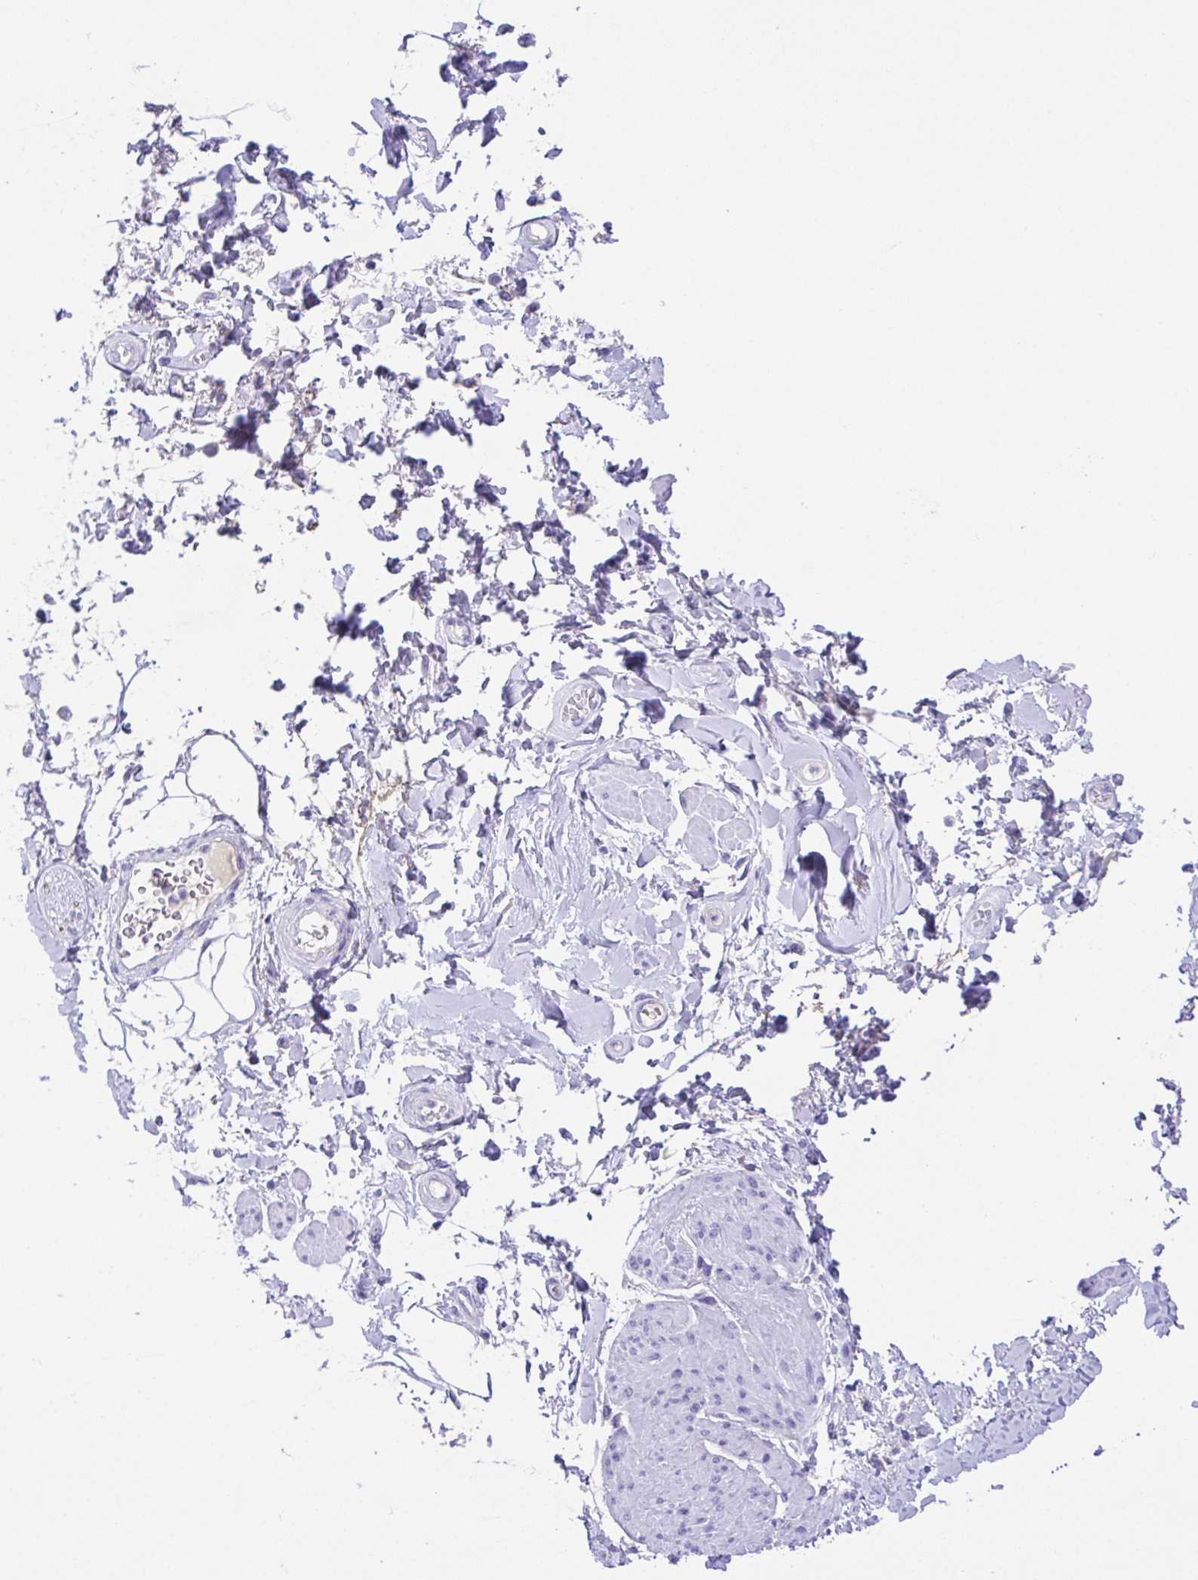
{"staining": {"intensity": "negative", "quantity": "none", "location": "none"}, "tissue": "adipose tissue", "cell_type": "Adipocytes", "image_type": "normal", "snomed": [{"axis": "morphology", "description": "Normal tissue, NOS"}, {"axis": "topography", "description": "Urinary bladder"}, {"axis": "topography", "description": "Peripheral nerve tissue"}], "caption": "The image displays no significant staining in adipocytes of adipose tissue.", "gene": "SPATA4", "patient": {"sex": "female", "age": 60}}